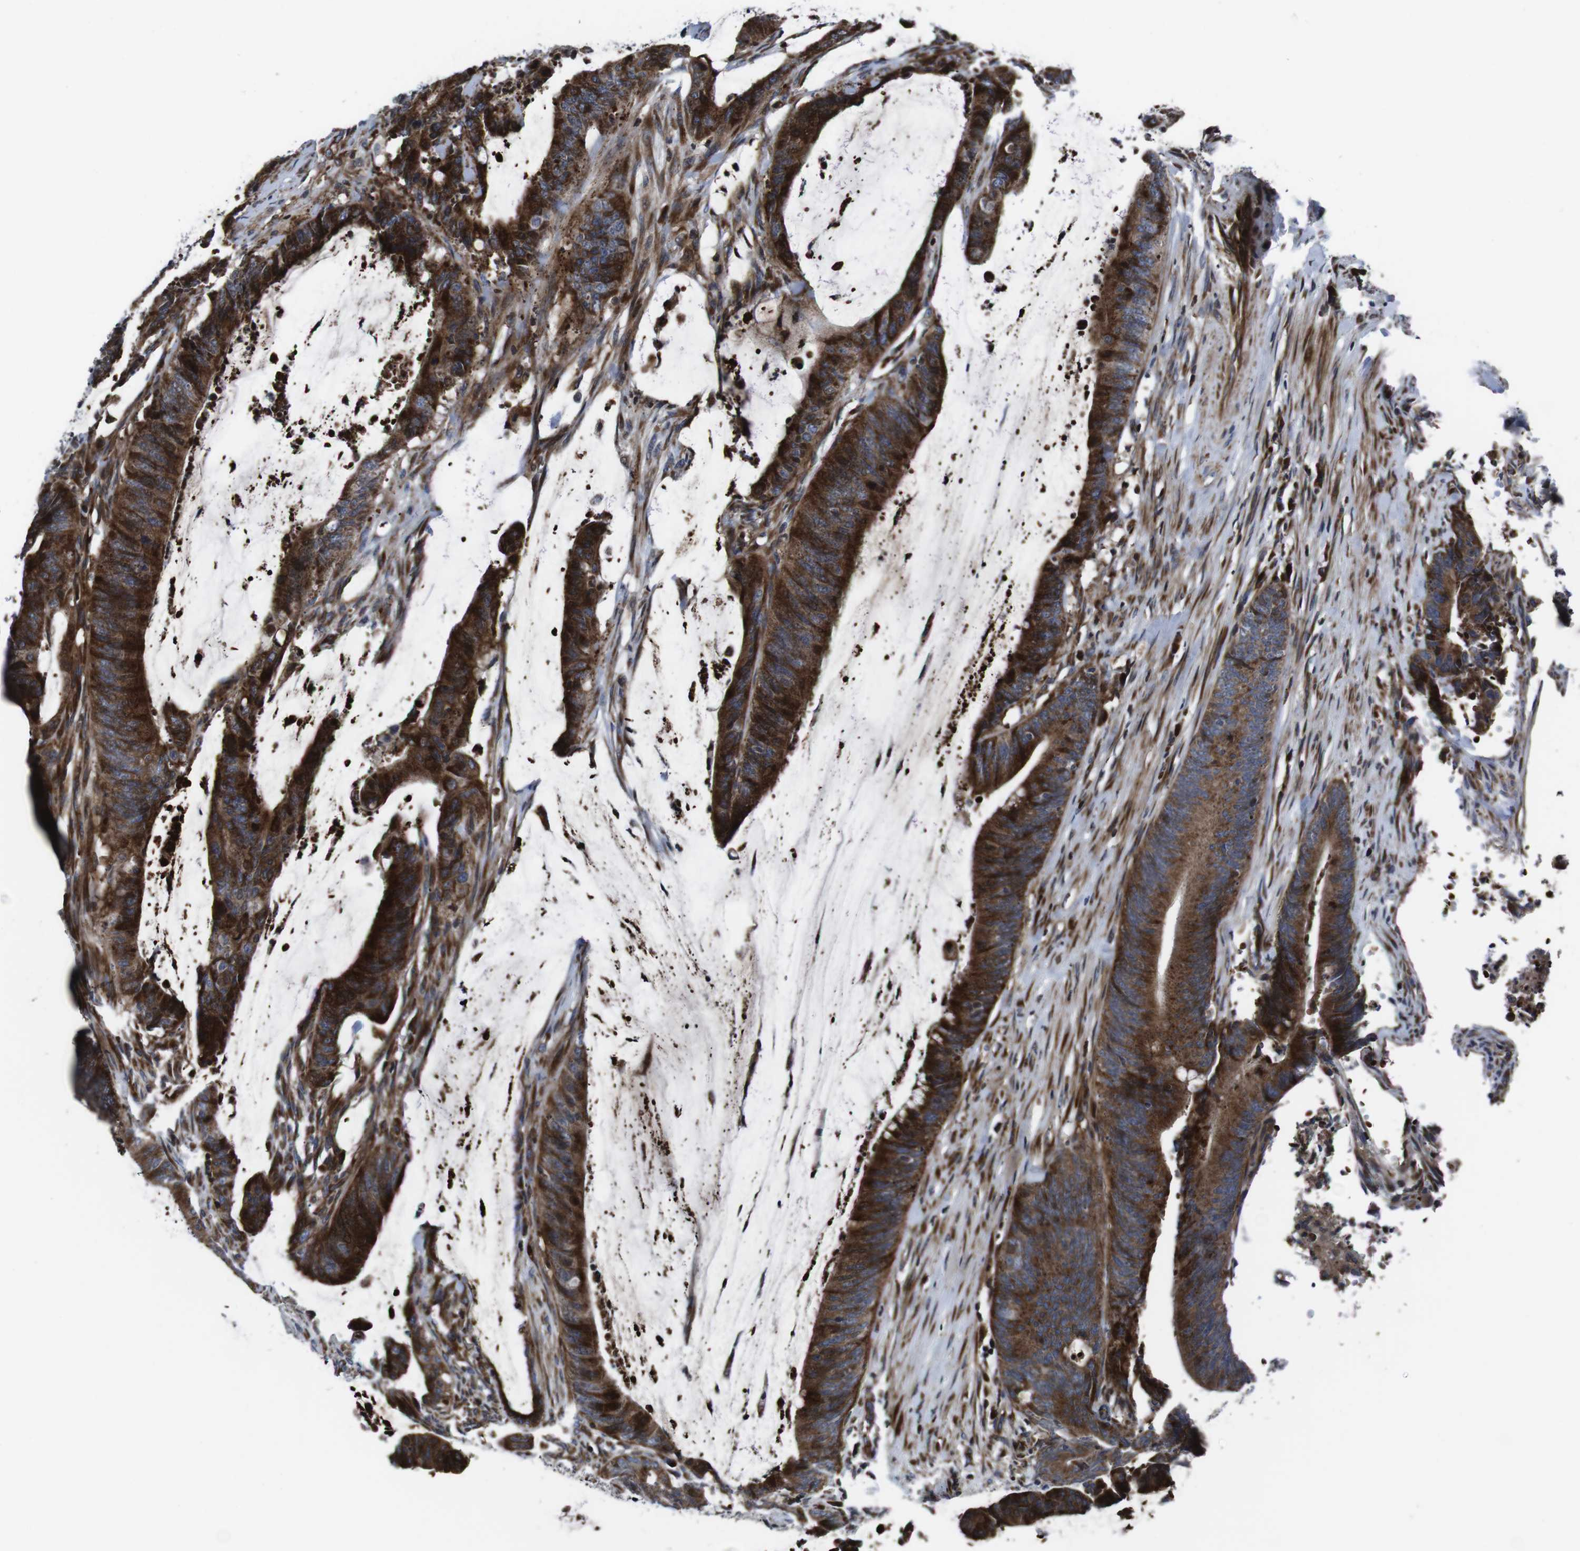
{"staining": {"intensity": "strong", "quantity": ">75%", "location": "cytoplasmic/membranous"}, "tissue": "colorectal cancer", "cell_type": "Tumor cells", "image_type": "cancer", "snomed": [{"axis": "morphology", "description": "Adenocarcinoma, NOS"}, {"axis": "topography", "description": "Rectum"}], "caption": "Colorectal adenocarcinoma stained with DAB (3,3'-diaminobenzidine) immunohistochemistry (IHC) displays high levels of strong cytoplasmic/membranous expression in about >75% of tumor cells.", "gene": "SMYD3", "patient": {"sex": "female", "age": 66}}